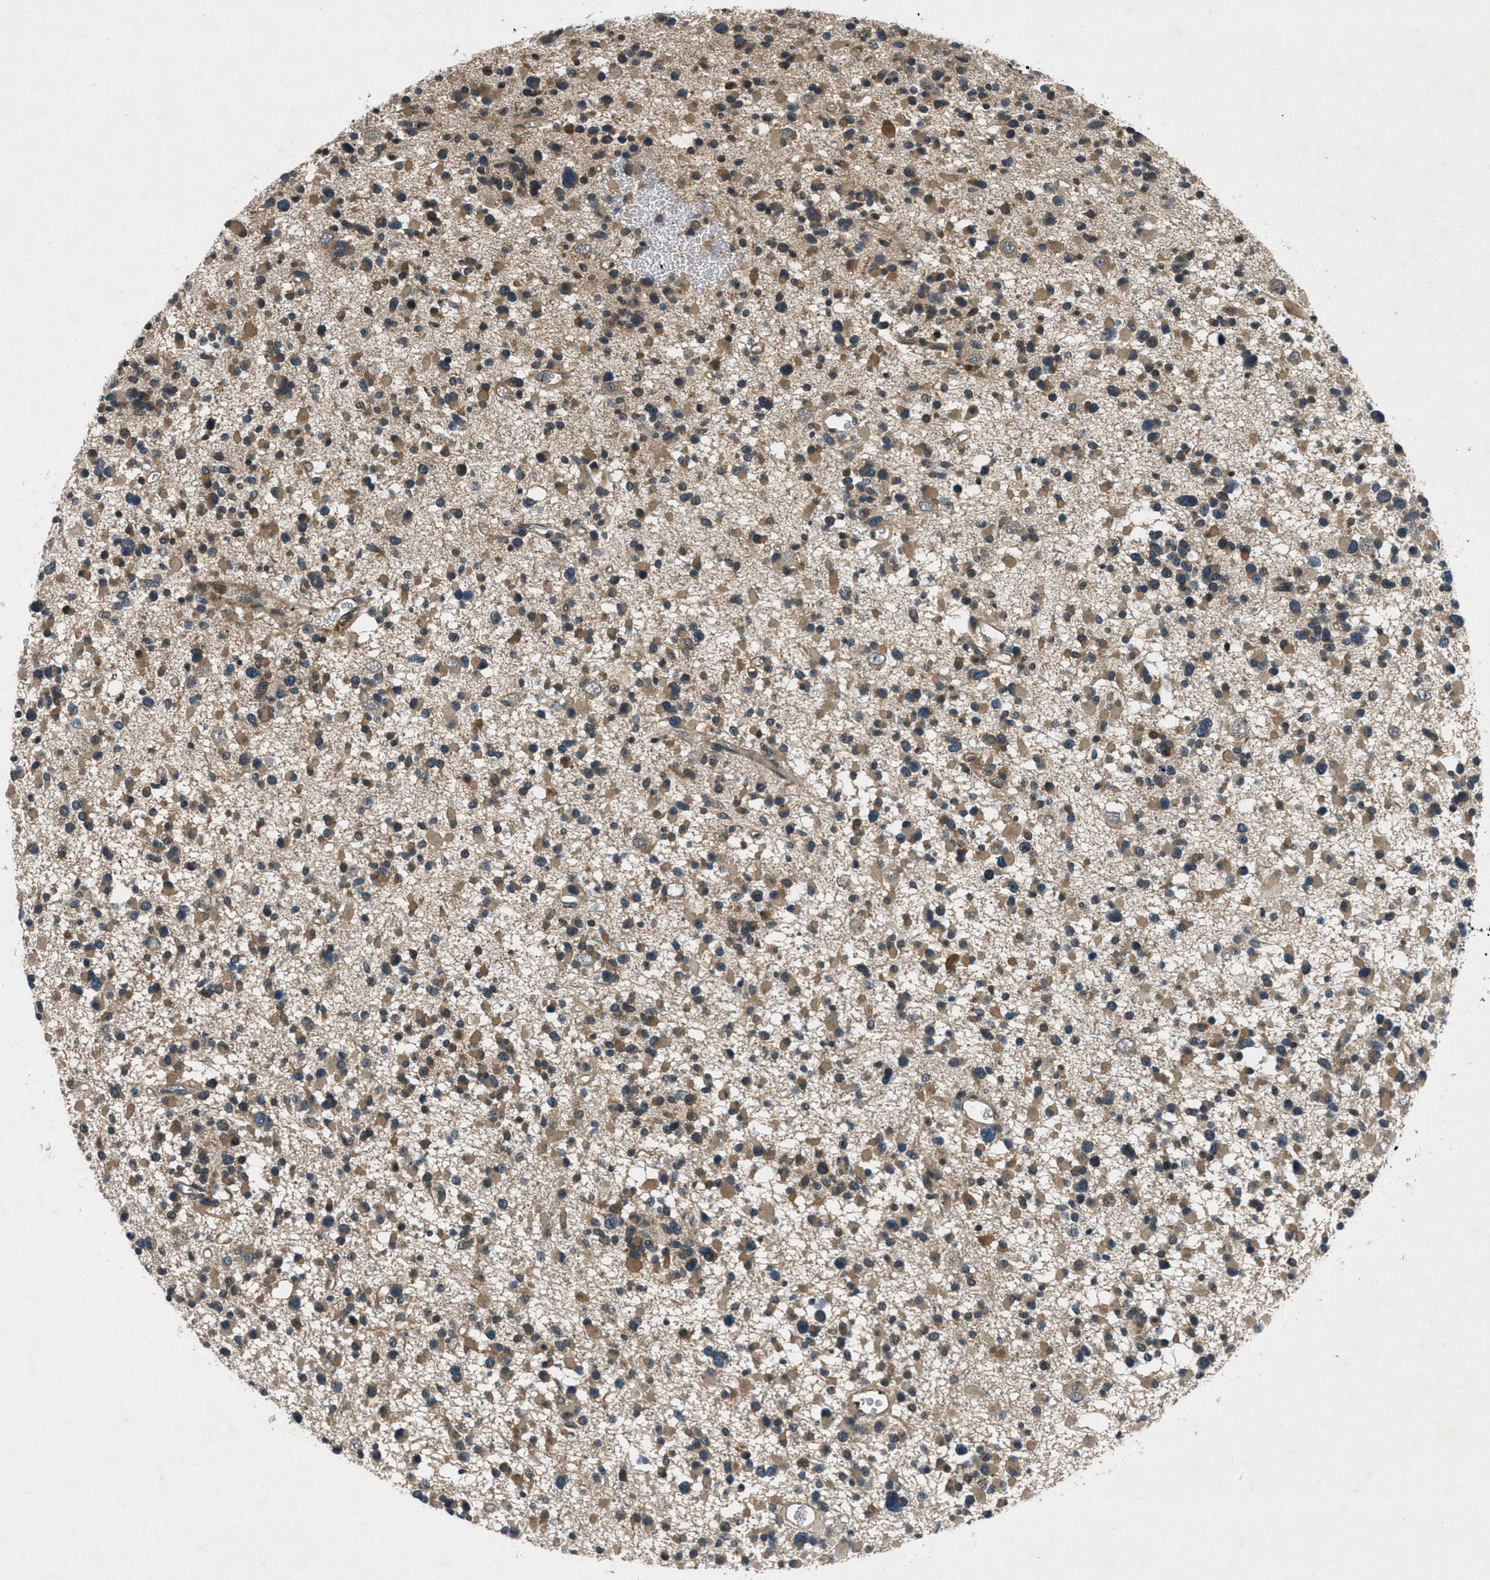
{"staining": {"intensity": "moderate", "quantity": ">75%", "location": "cytoplasmic/membranous"}, "tissue": "glioma", "cell_type": "Tumor cells", "image_type": "cancer", "snomed": [{"axis": "morphology", "description": "Glioma, malignant, Low grade"}, {"axis": "topography", "description": "Brain"}], "caption": "Moderate cytoplasmic/membranous protein positivity is present in approximately >75% of tumor cells in malignant glioma (low-grade). (DAB IHC, brown staining for protein, blue staining for nuclei).", "gene": "EPSTI1", "patient": {"sex": "female", "age": 22}}